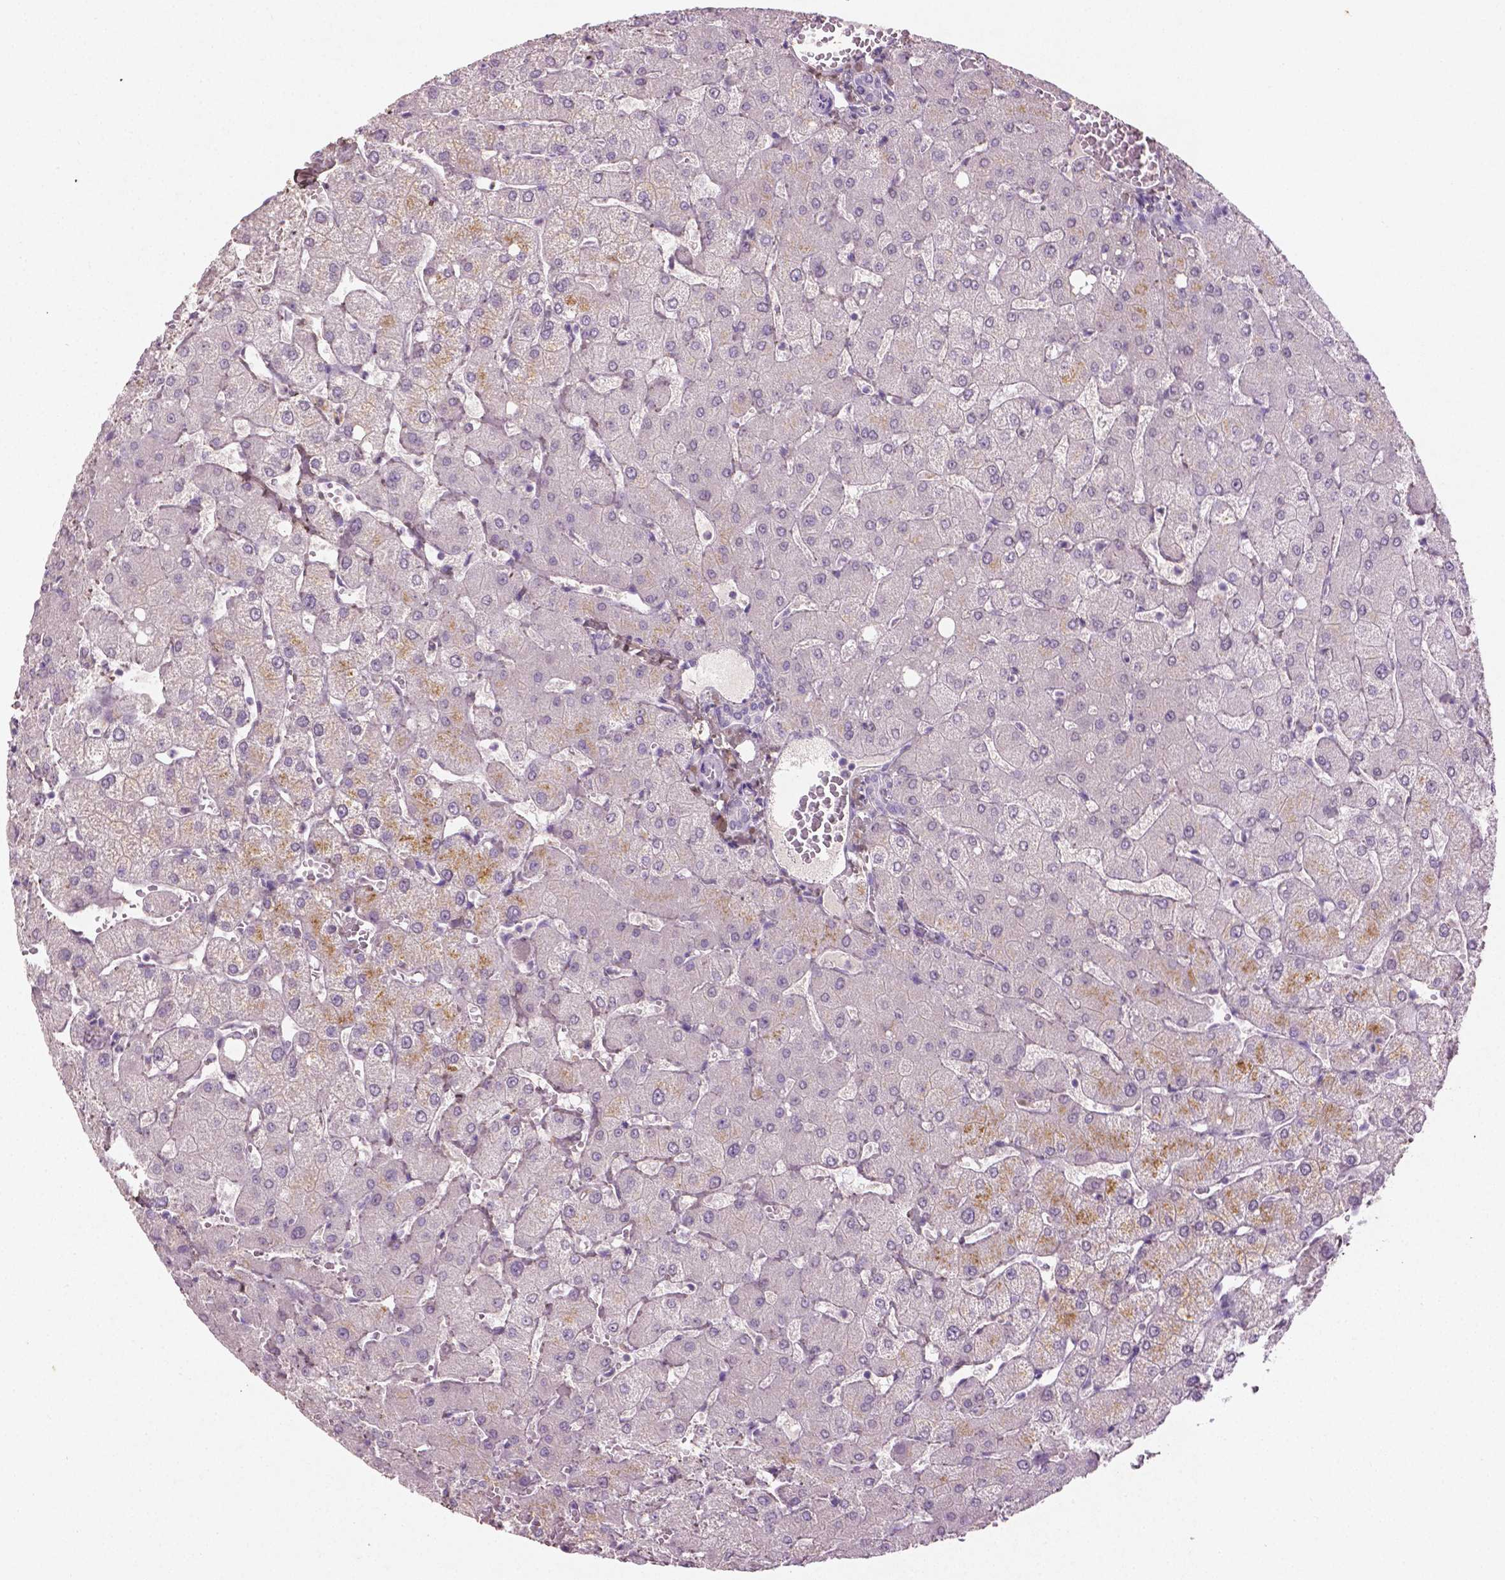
{"staining": {"intensity": "negative", "quantity": "none", "location": "none"}, "tissue": "liver", "cell_type": "Cholangiocytes", "image_type": "normal", "snomed": [{"axis": "morphology", "description": "Normal tissue, NOS"}, {"axis": "topography", "description": "Liver"}], "caption": "Immunohistochemistry (IHC) image of benign liver: liver stained with DAB (3,3'-diaminobenzidine) displays no significant protein expression in cholangiocytes.", "gene": "DLG2", "patient": {"sex": "female", "age": 54}}